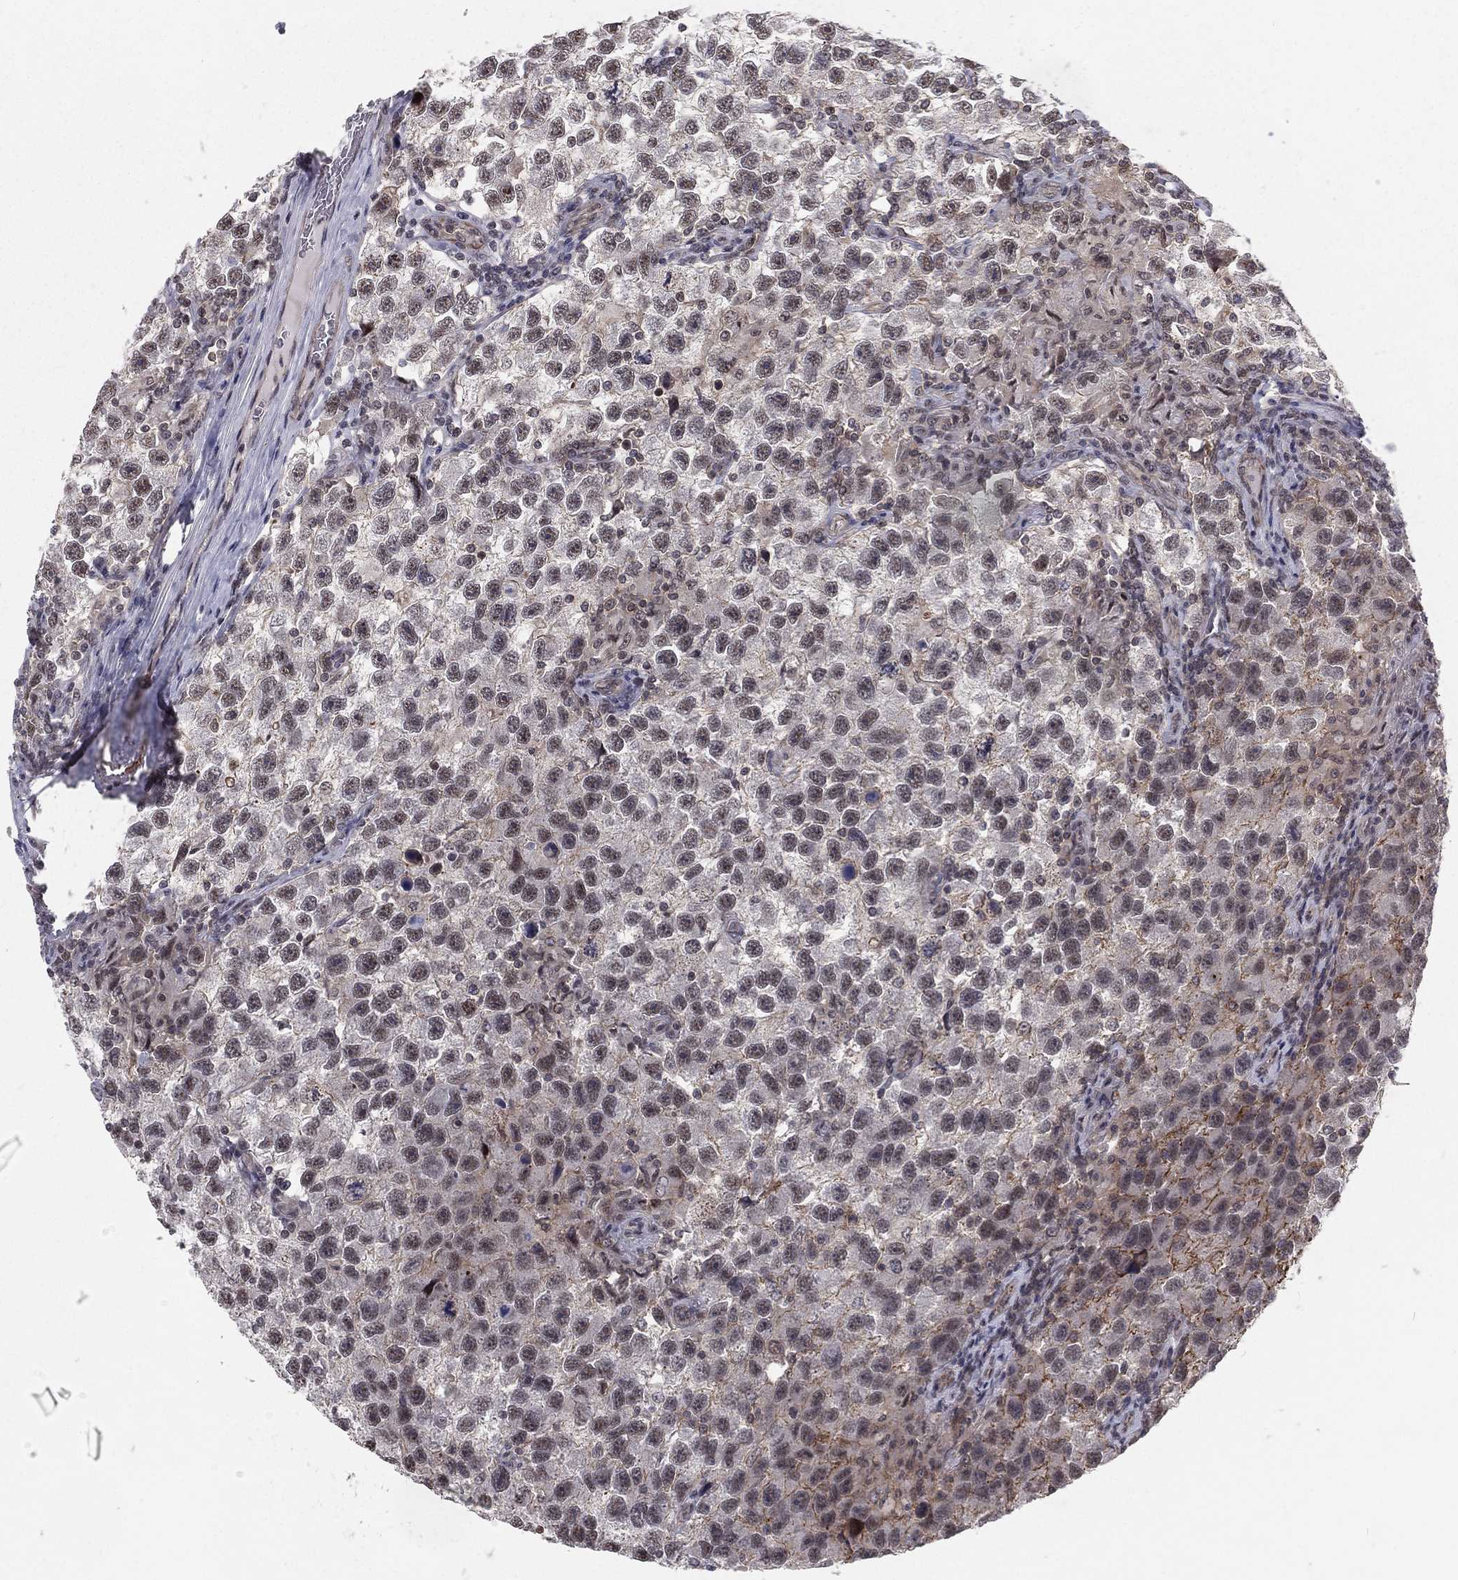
{"staining": {"intensity": "moderate", "quantity": "<25%", "location": "cytoplasmic/membranous"}, "tissue": "testis cancer", "cell_type": "Tumor cells", "image_type": "cancer", "snomed": [{"axis": "morphology", "description": "Seminoma, NOS"}, {"axis": "topography", "description": "Testis"}], "caption": "Immunohistochemical staining of human seminoma (testis) displays moderate cytoplasmic/membranous protein expression in approximately <25% of tumor cells.", "gene": "MORC2", "patient": {"sex": "male", "age": 26}}